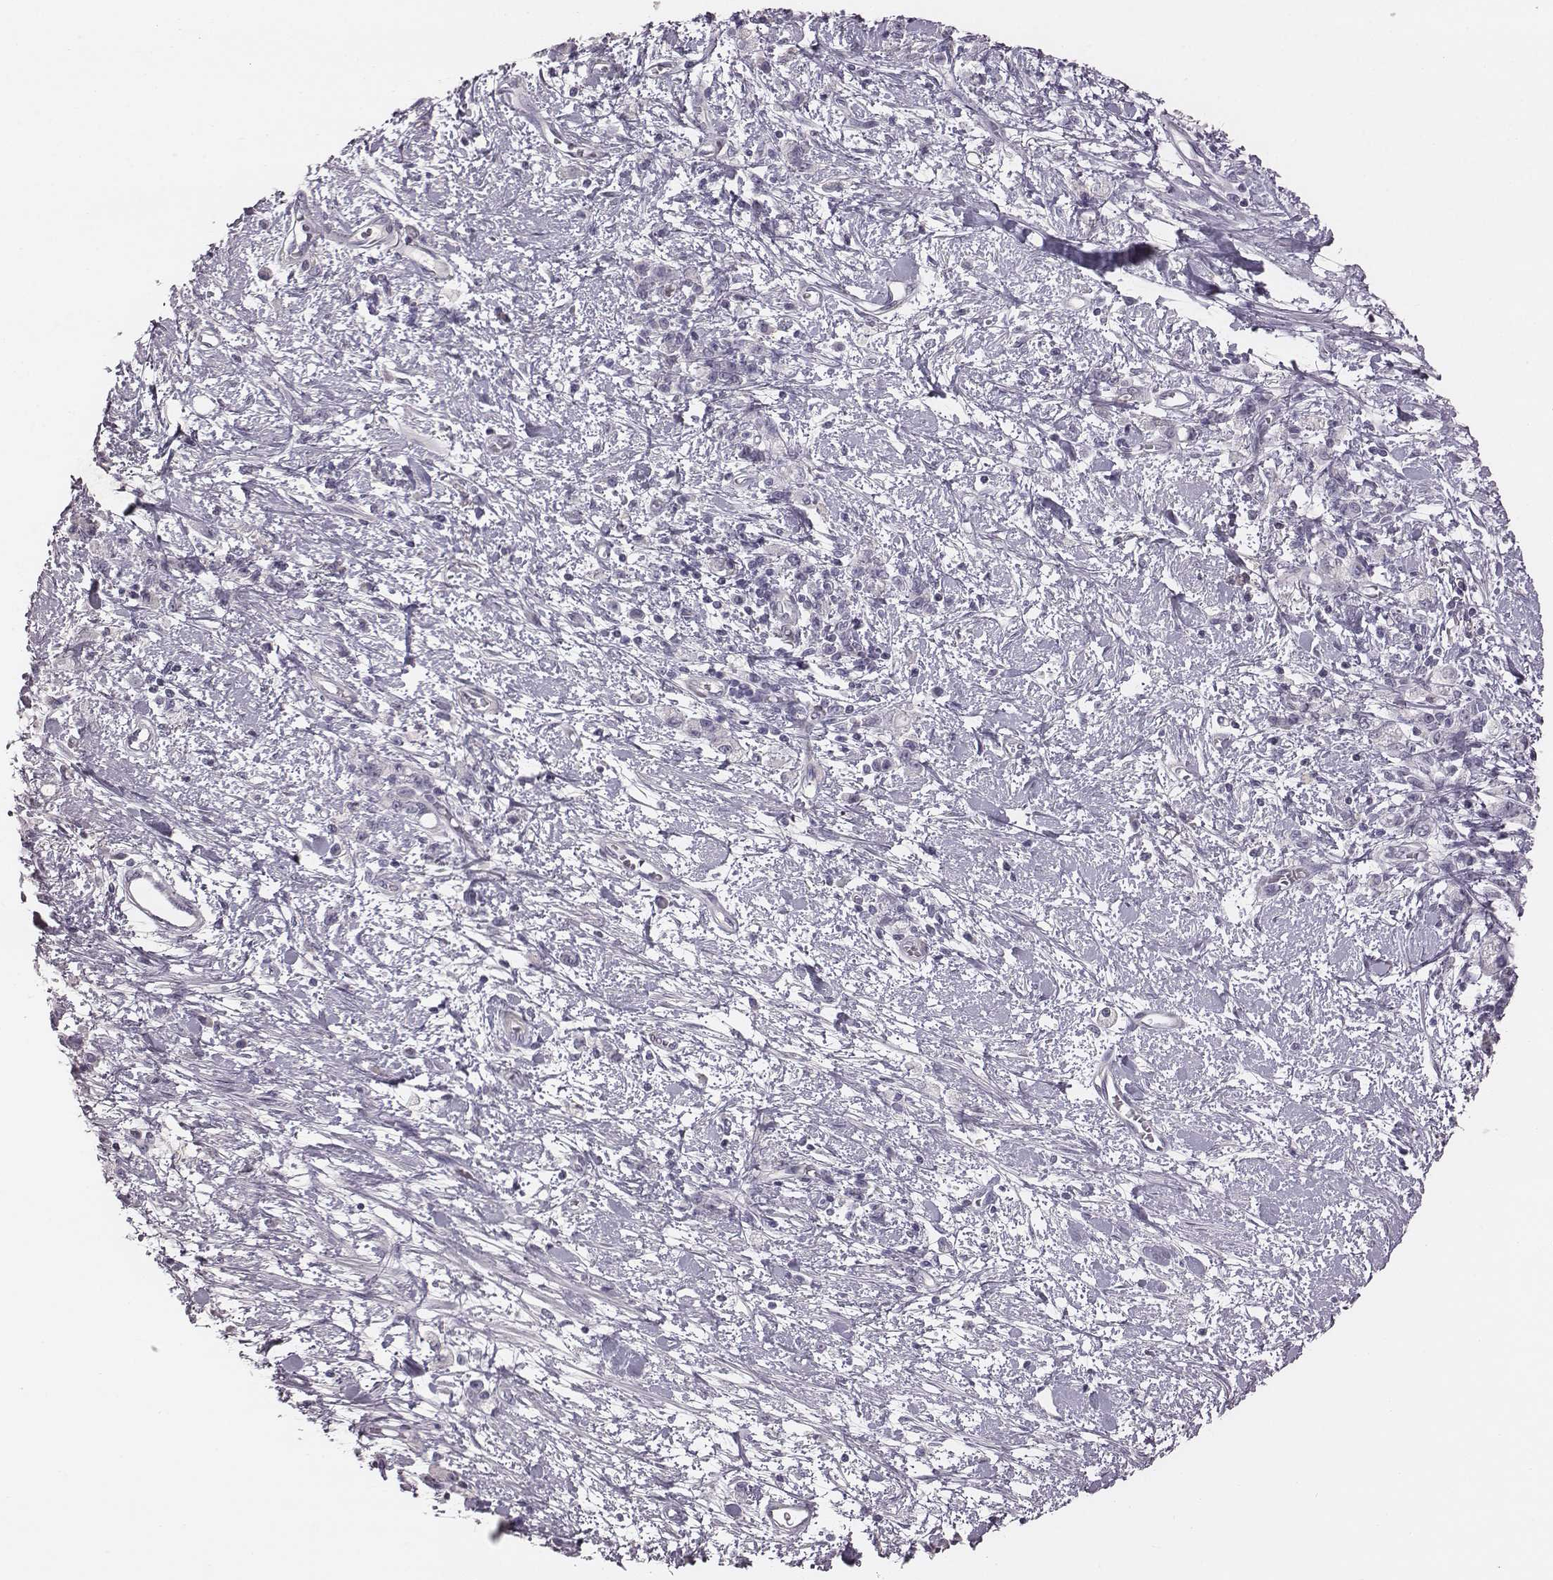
{"staining": {"intensity": "negative", "quantity": "none", "location": "none"}, "tissue": "stomach cancer", "cell_type": "Tumor cells", "image_type": "cancer", "snomed": [{"axis": "morphology", "description": "Adenocarcinoma, NOS"}, {"axis": "topography", "description": "Stomach"}], "caption": "High magnification brightfield microscopy of stomach adenocarcinoma stained with DAB (3,3'-diaminobenzidine) (brown) and counterstained with hematoxylin (blue): tumor cells show no significant staining. Nuclei are stained in blue.", "gene": "PDE8B", "patient": {"sex": "male", "age": 77}}